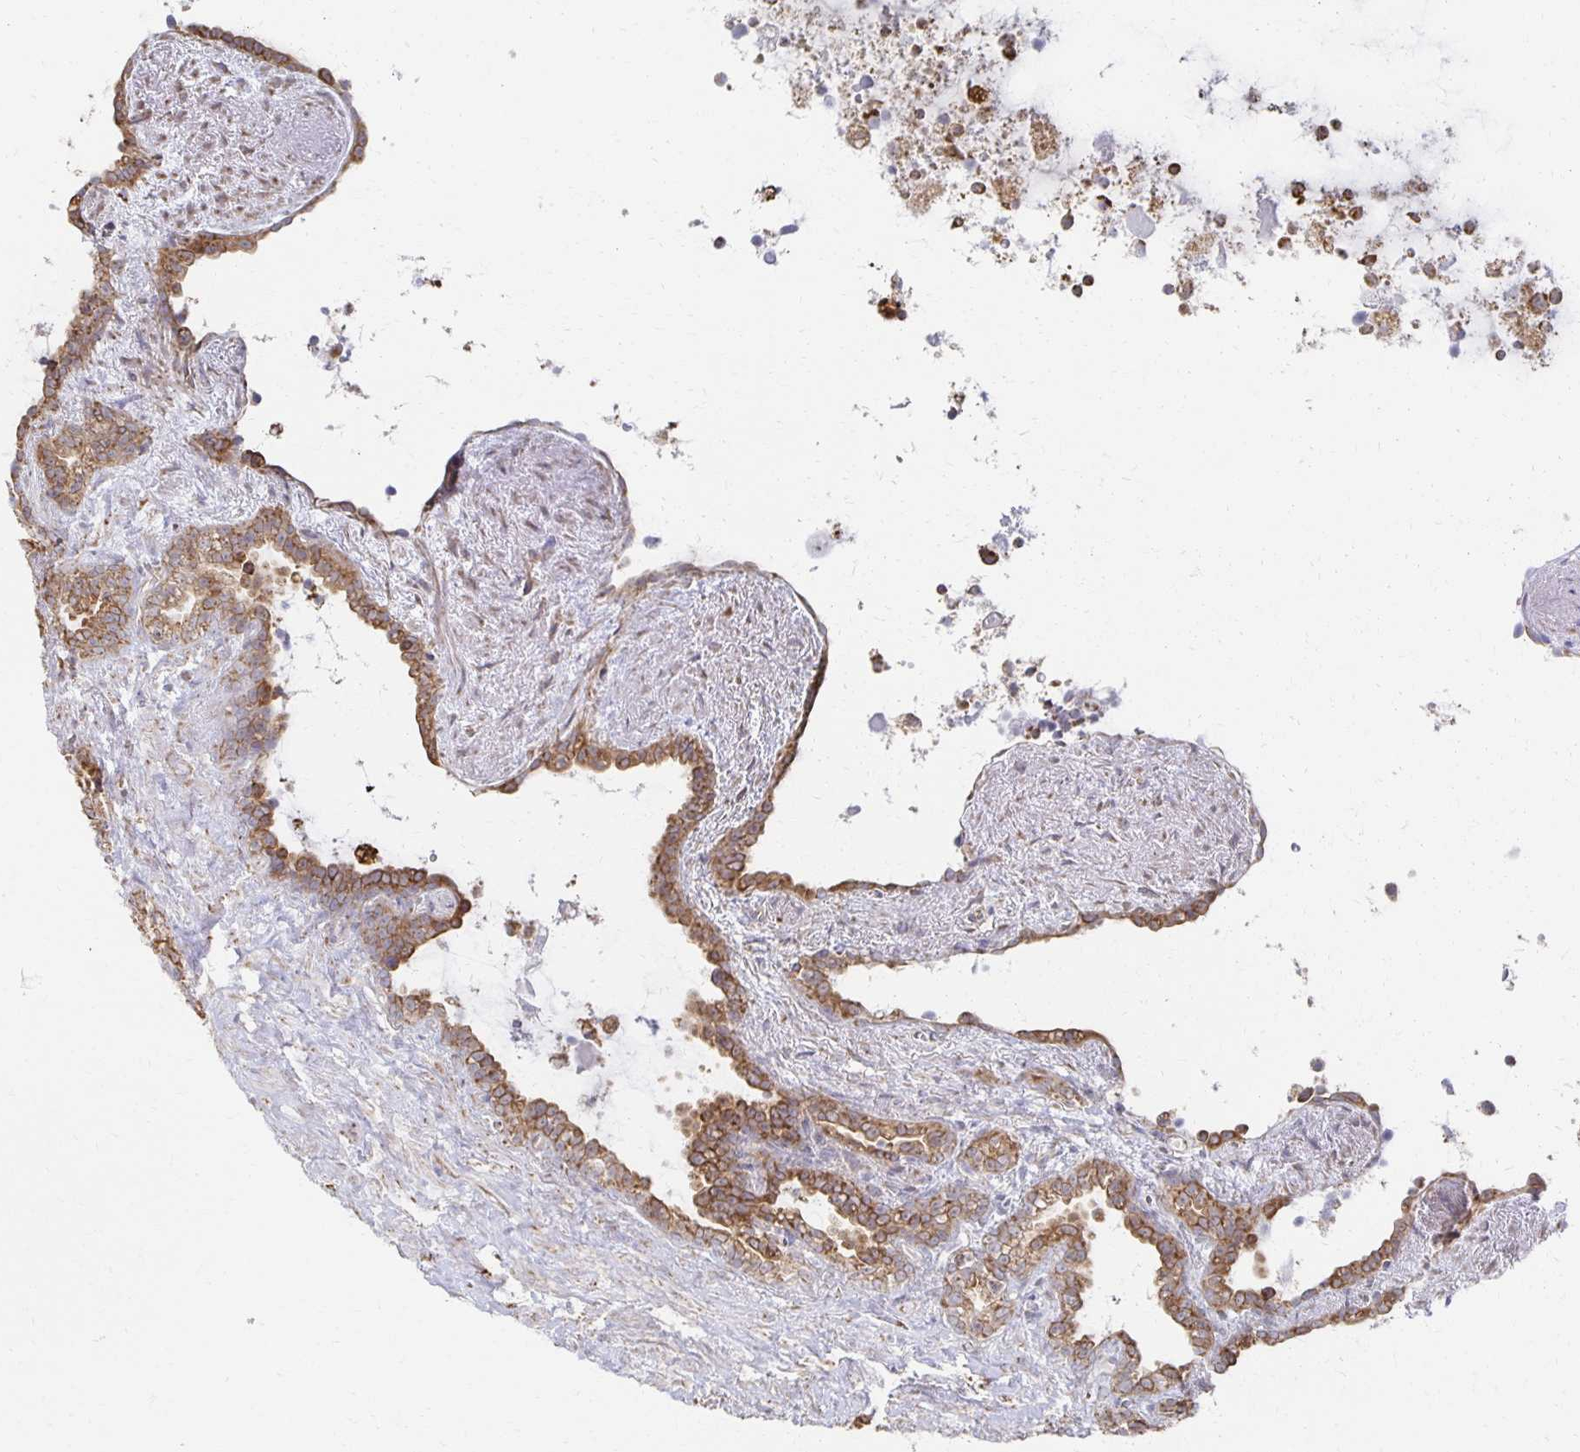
{"staining": {"intensity": "moderate", "quantity": ">75%", "location": "cytoplasmic/membranous"}, "tissue": "seminal vesicle", "cell_type": "Glandular cells", "image_type": "normal", "snomed": [{"axis": "morphology", "description": "Normal tissue, NOS"}, {"axis": "topography", "description": "Seminal veicle"}], "caption": "Immunohistochemistry (IHC) of normal human seminal vesicle exhibits medium levels of moderate cytoplasmic/membranous positivity in about >75% of glandular cells. The staining was performed using DAB (3,3'-diaminobenzidine), with brown indicating positive protein expression. Nuclei are stained blue with hematoxylin.", "gene": "NKX2", "patient": {"sex": "male", "age": 76}}